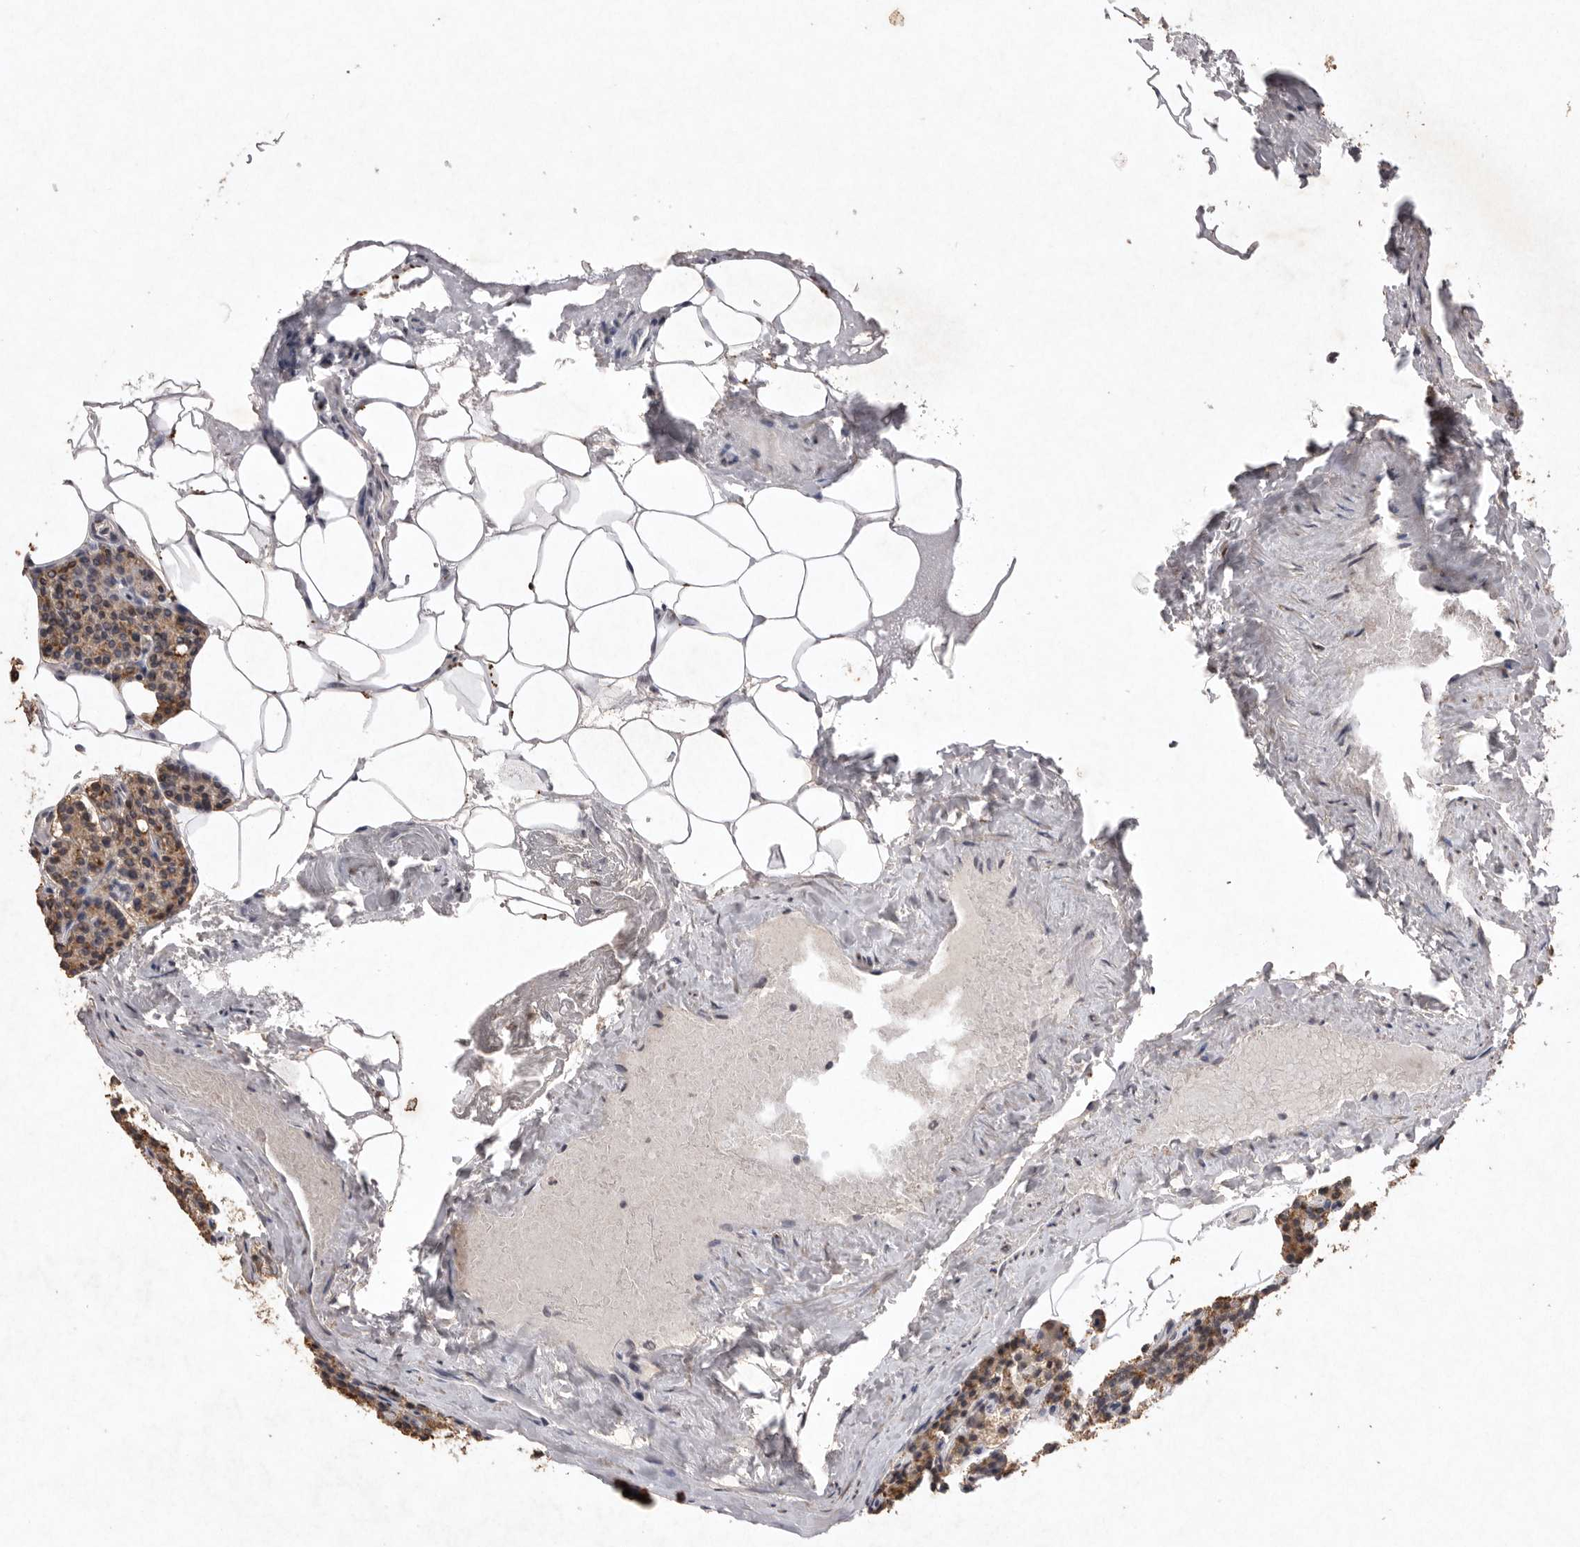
{"staining": {"intensity": "moderate", "quantity": ">75%", "location": "cytoplasmic/membranous"}, "tissue": "parathyroid gland", "cell_type": "Glandular cells", "image_type": "normal", "snomed": [{"axis": "morphology", "description": "Normal tissue, NOS"}, {"axis": "topography", "description": "Parathyroid gland"}], "caption": "Normal parathyroid gland reveals moderate cytoplasmic/membranous expression in approximately >75% of glandular cells, visualized by immunohistochemistry.", "gene": "APLNR", "patient": {"sex": "male", "age": 83}}